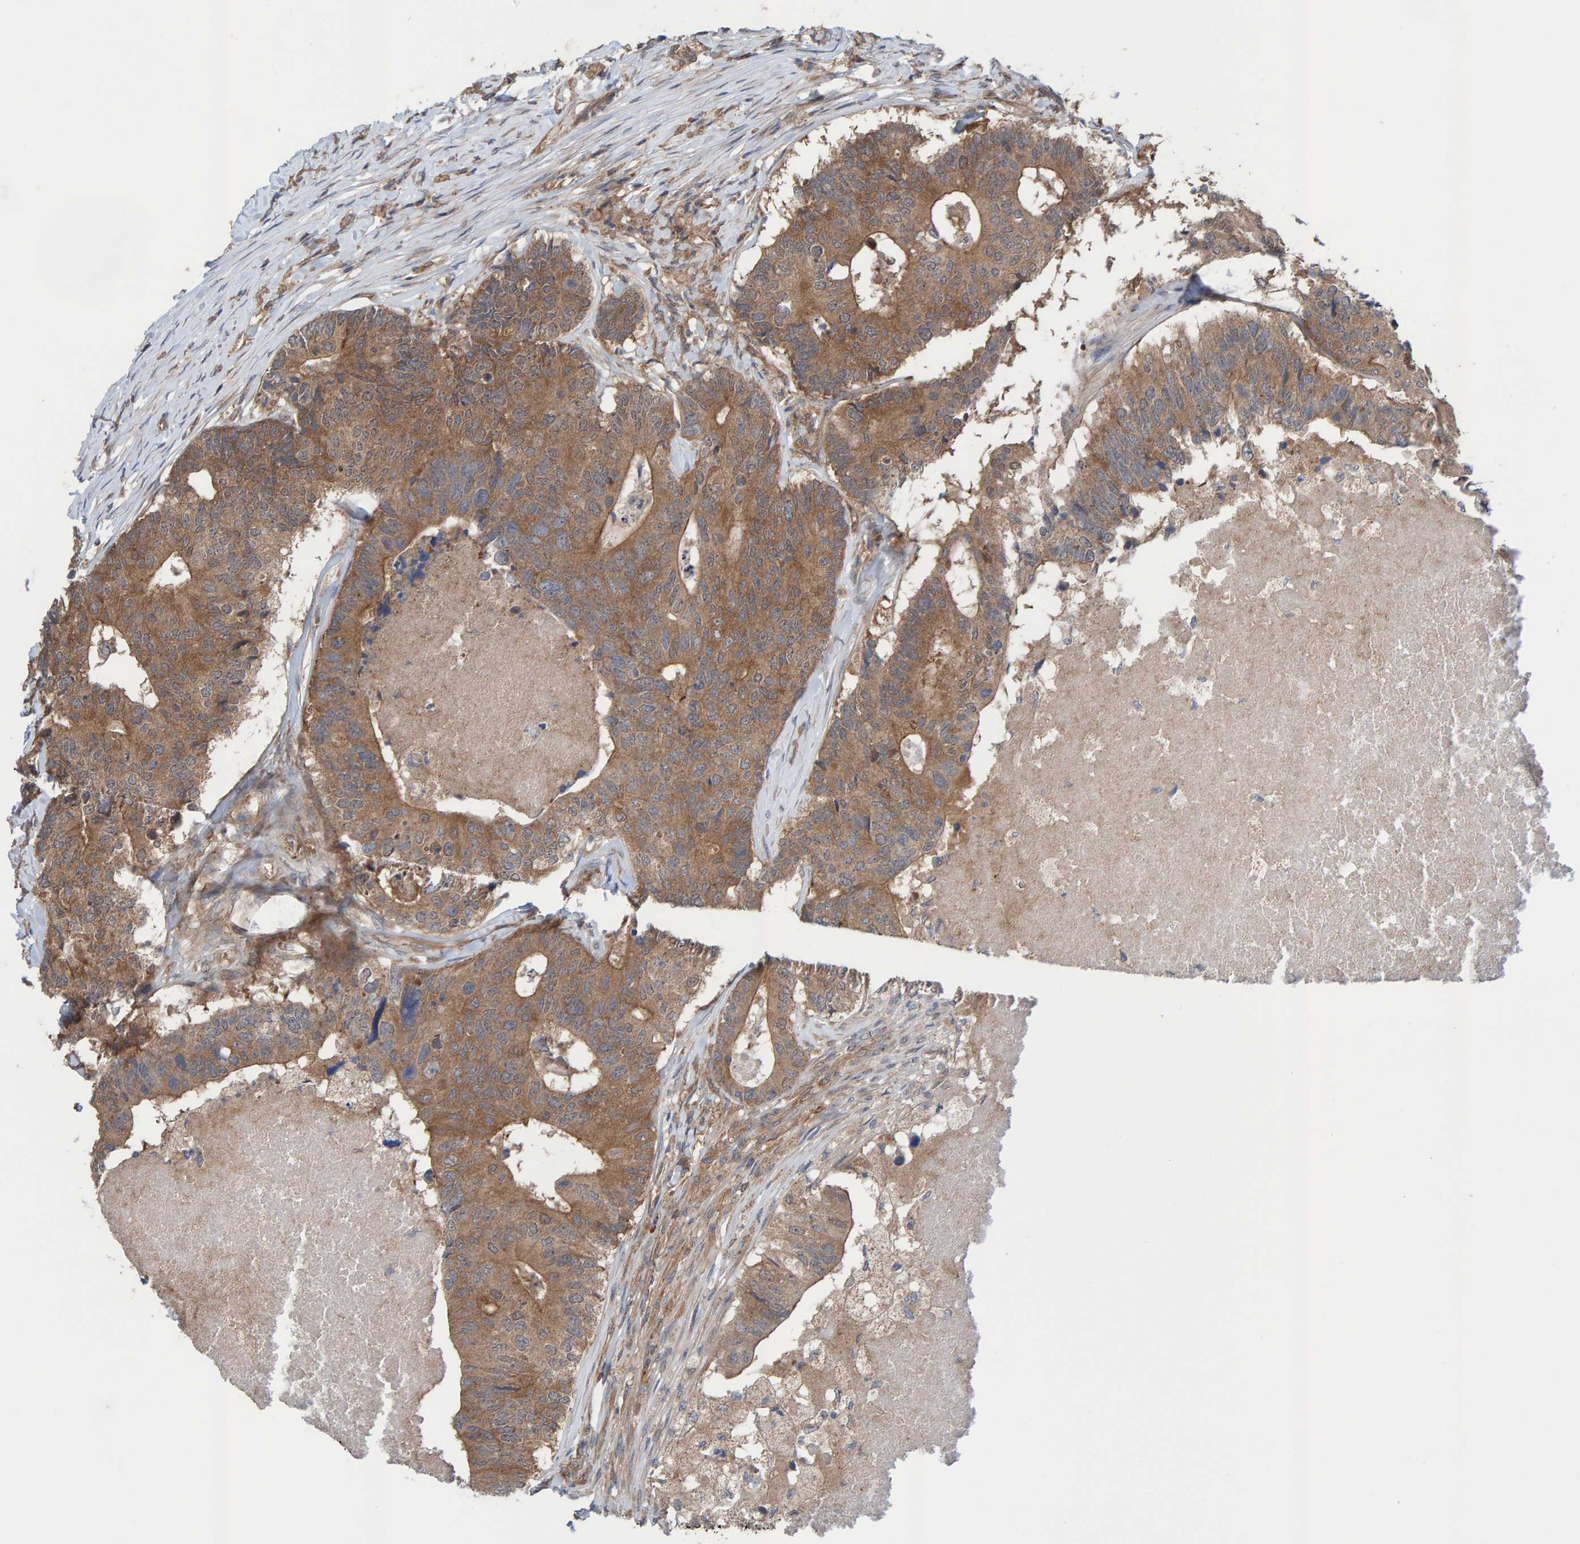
{"staining": {"intensity": "moderate", "quantity": ">75%", "location": "cytoplasmic/membranous"}, "tissue": "colorectal cancer", "cell_type": "Tumor cells", "image_type": "cancer", "snomed": [{"axis": "morphology", "description": "Adenocarcinoma, NOS"}, {"axis": "topography", "description": "Colon"}], "caption": "IHC of human colorectal cancer demonstrates medium levels of moderate cytoplasmic/membranous staining in approximately >75% of tumor cells.", "gene": "LRSAM1", "patient": {"sex": "female", "age": 67}}